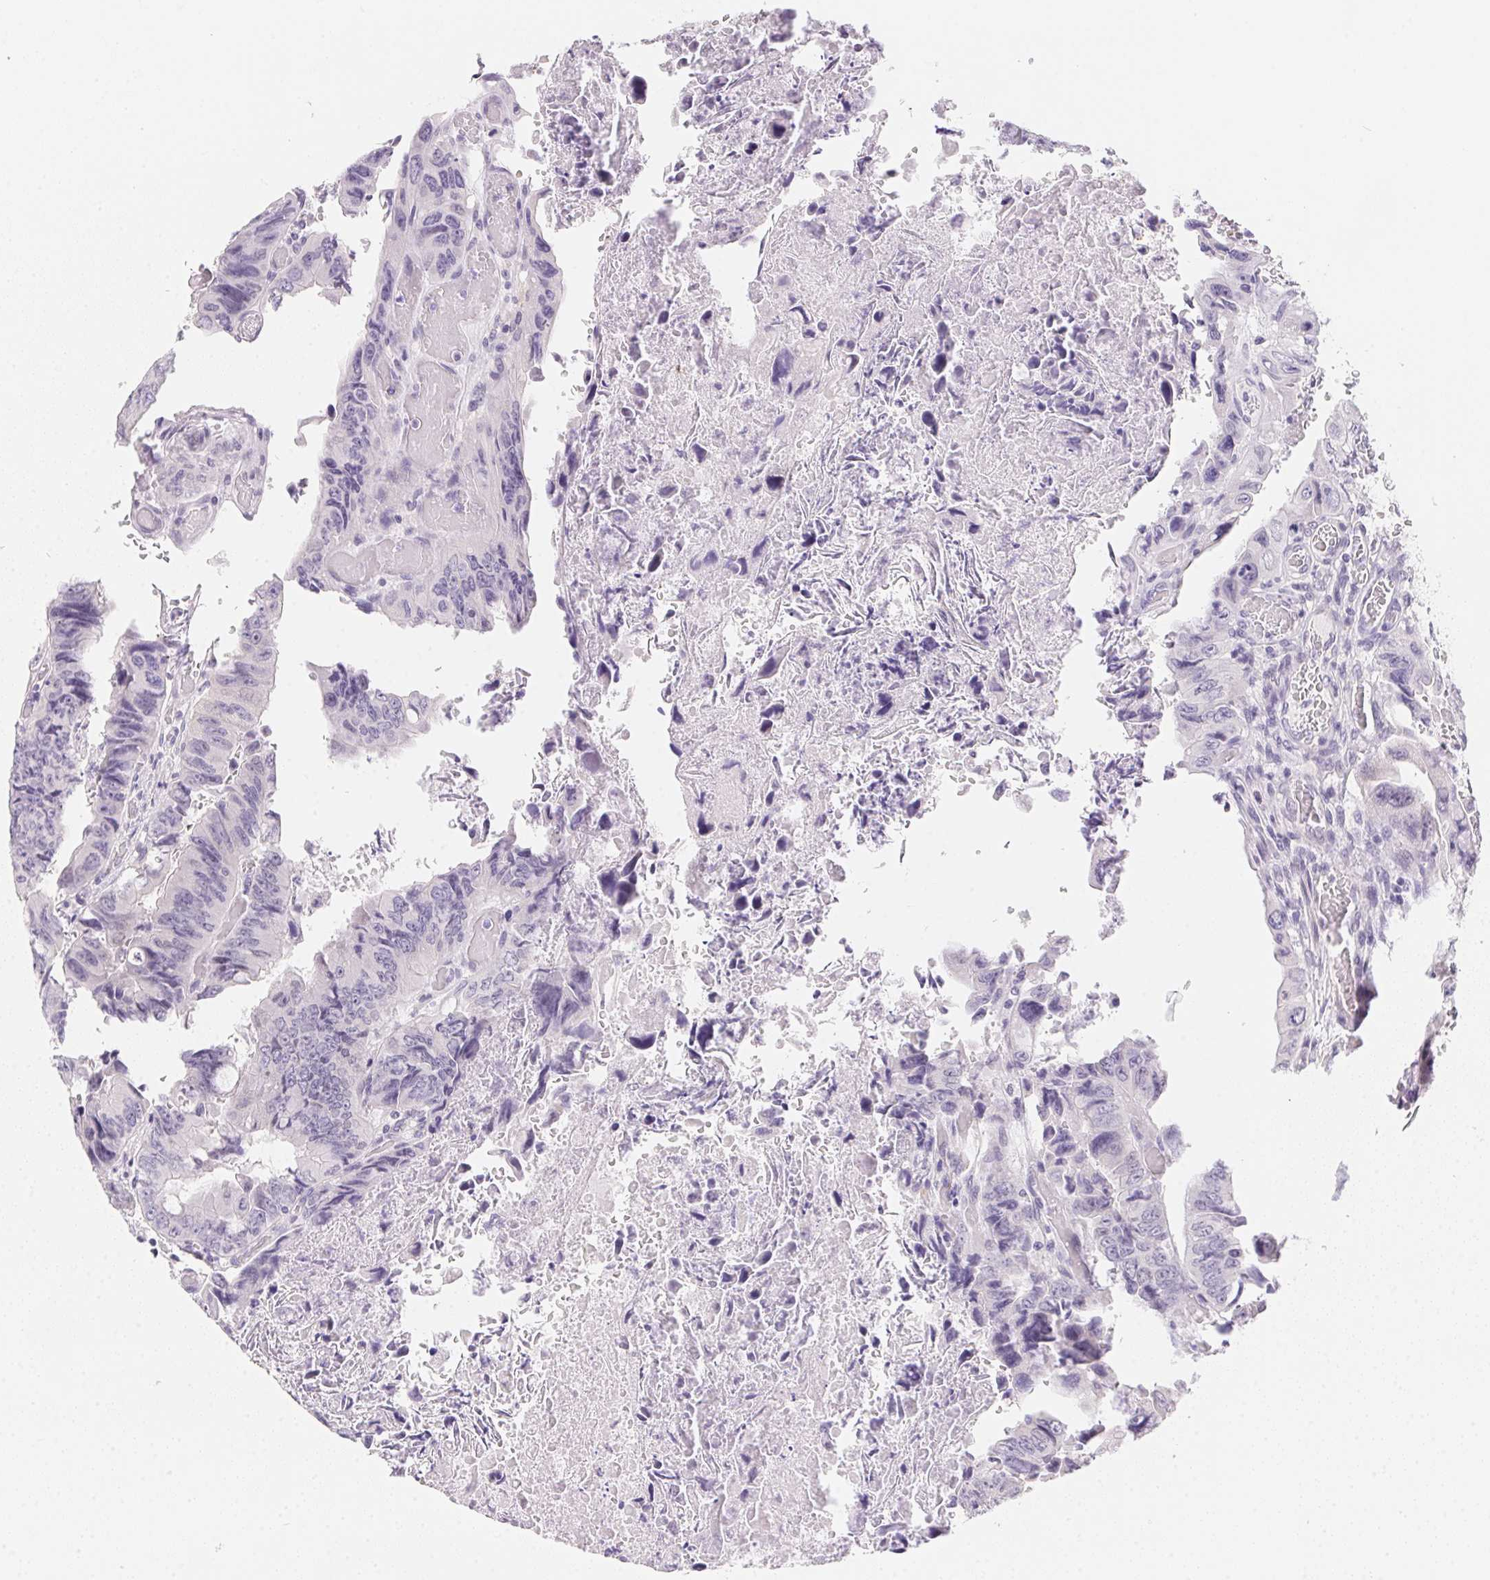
{"staining": {"intensity": "negative", "quantity": "none", "location": "none"}, "tissue": "colorectal cancer", "cell_type": "Tumor cells", "image_type": "cancer", "snomed": [{"axis": "morphology", "description": "Adenocarcinoma, NOS"}, {"axis": "topography", "description": "Colon"}], "caption": "The IHC image has no significant expression in tumor cells of colorectal cancer tissue.", "gene": "MORC1", "patient": {"sex": "female", "age": 84}}